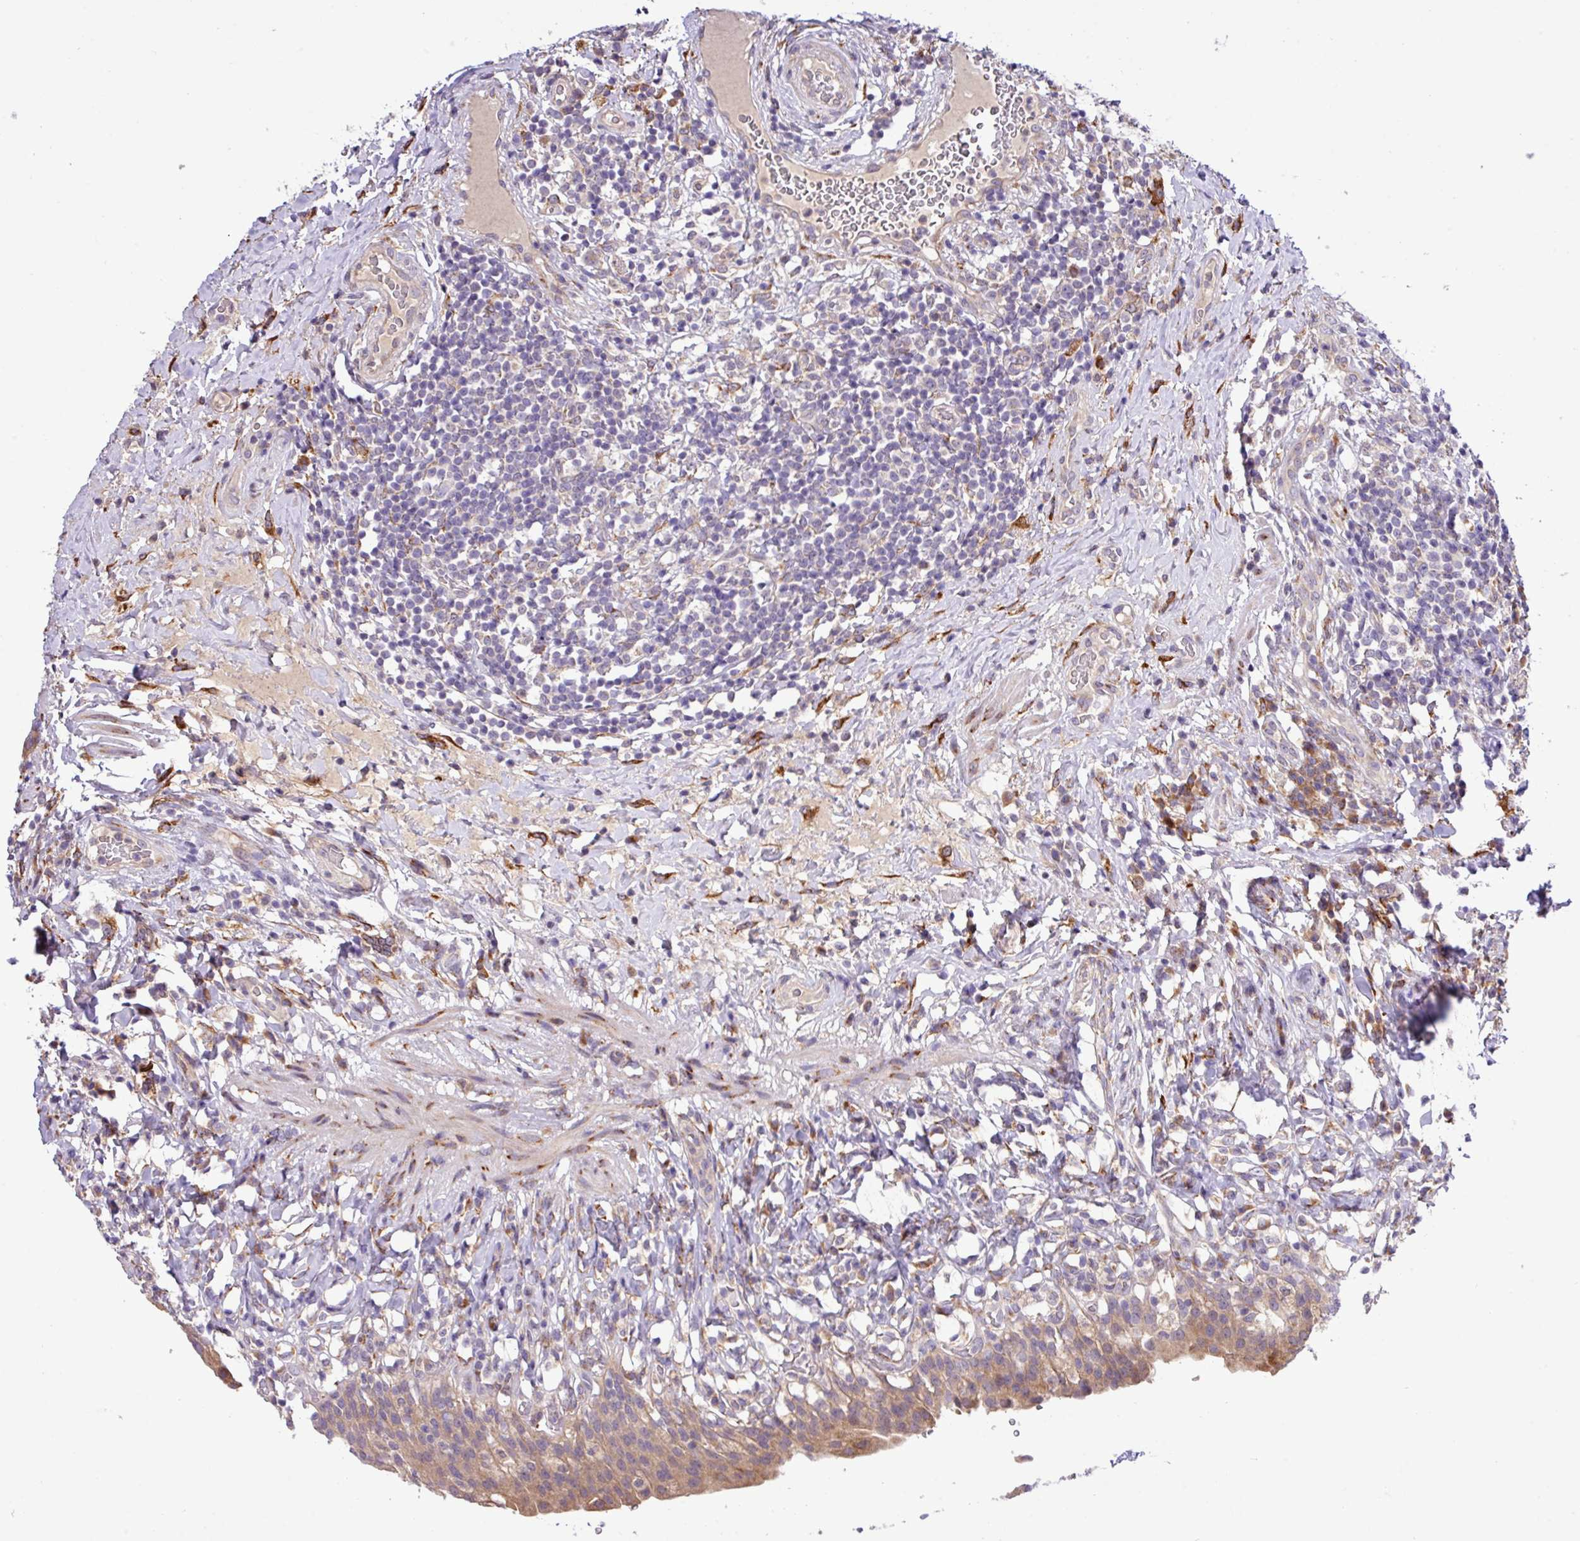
{"staining": {"intensity": "moderate", "quantity": ">75%", "location": "cytoplasmic/membranous"}, "tissue": "urinary bladder", "cell_type": "Urothelial cells", "image_type": "normal", "snomed": [{"axis": "morphology", "description": "Normal tissue, NOS"}, {"axis": "morphology", "description": "Inflammation, NOS"}, {"axis": "topography", "description": "Urinary bladder"}], "caption": "Urinary bladder stained with DAB (3,3'-diaminobenzidine) immunohistochemistry shows medium levels of moderate cytoplasmic/membranous positivity in approximately >75% of urothelial cells.", "gene": "TM2D2", "patient": {"sex": "male", "age": 64}}